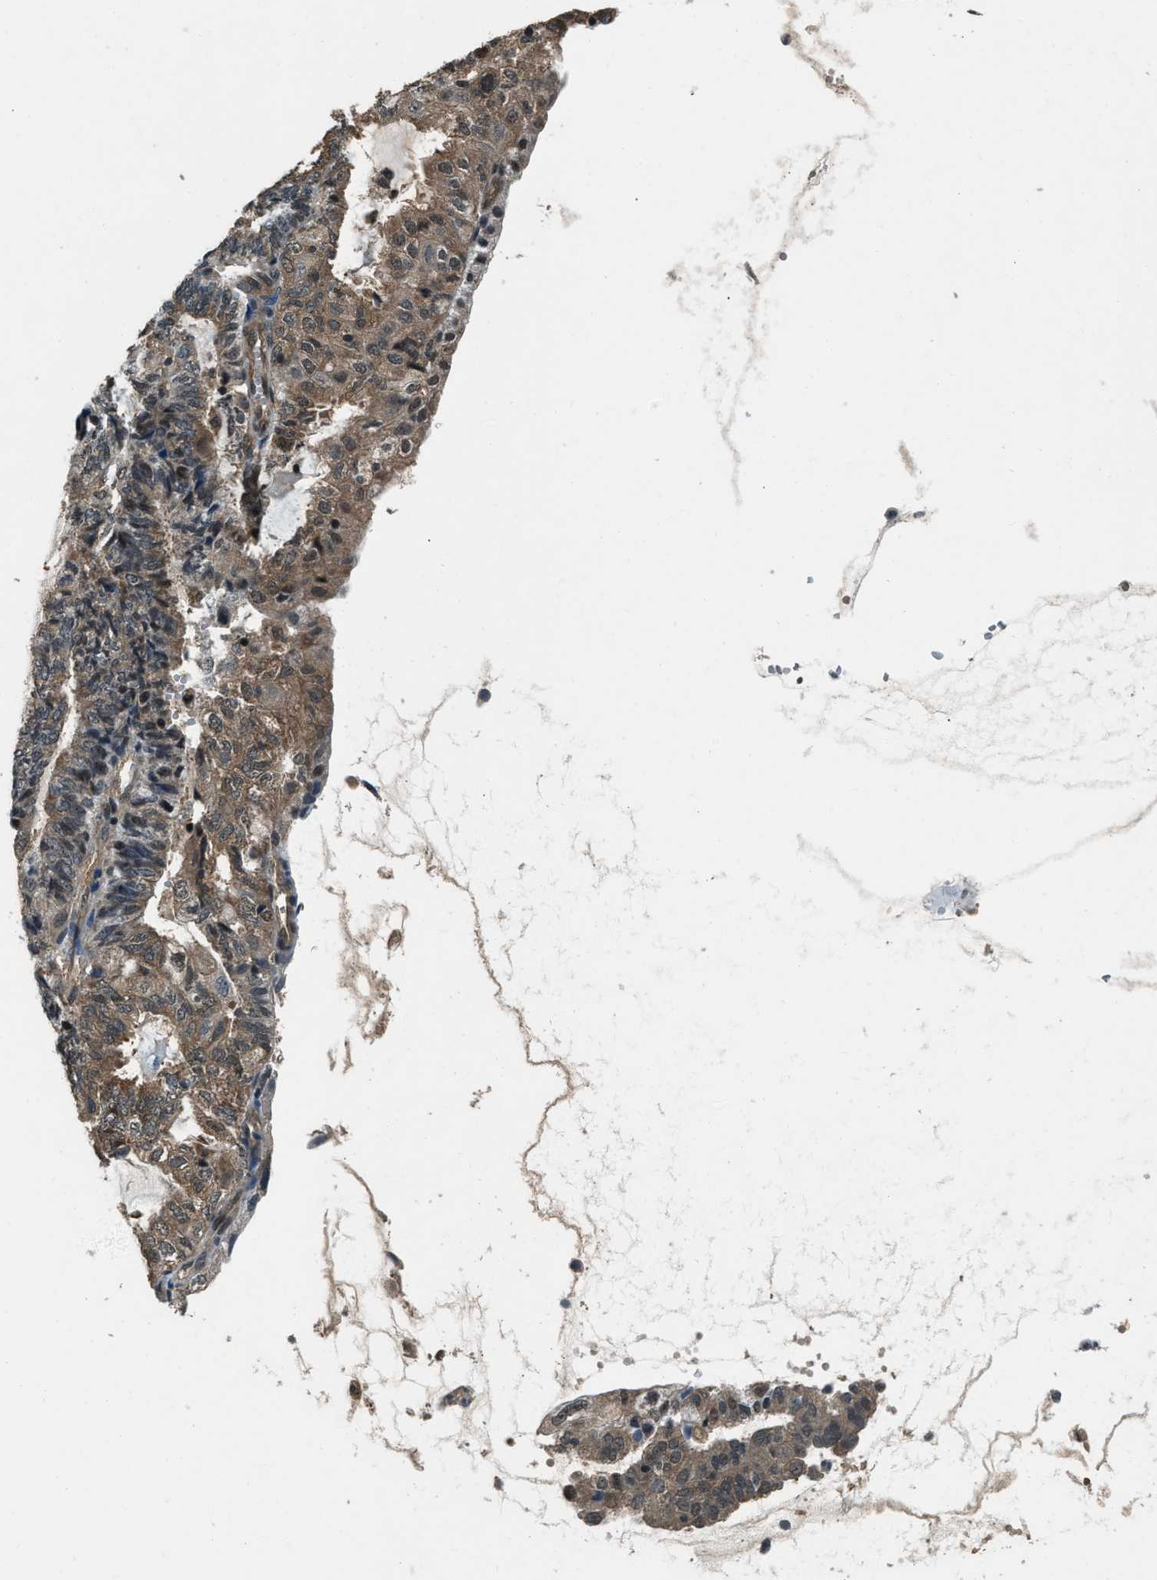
{"staining": {"intensity": "moderate", "quantity": ">75%", "location": "cytoplasmic/membranous"}, "tissue": "endometrial cancer", "cell_type": "Tumor cells", "image_type": "cancer", "snomed": [{"axis": "morphology", "description": "Adenocarcinoma, NOS"}, {"axis": "topography", "description": "Endometrium"}], "caption": "High-power microscopy captured an immunohistochemistry image of adenocarcinoma (endometrial), revealing moderate cytoplasmic/membranous expression in about >75% of tumor cells.", "gene": "NUDCD3", "patient": {"sex": "female", "age": 81}}